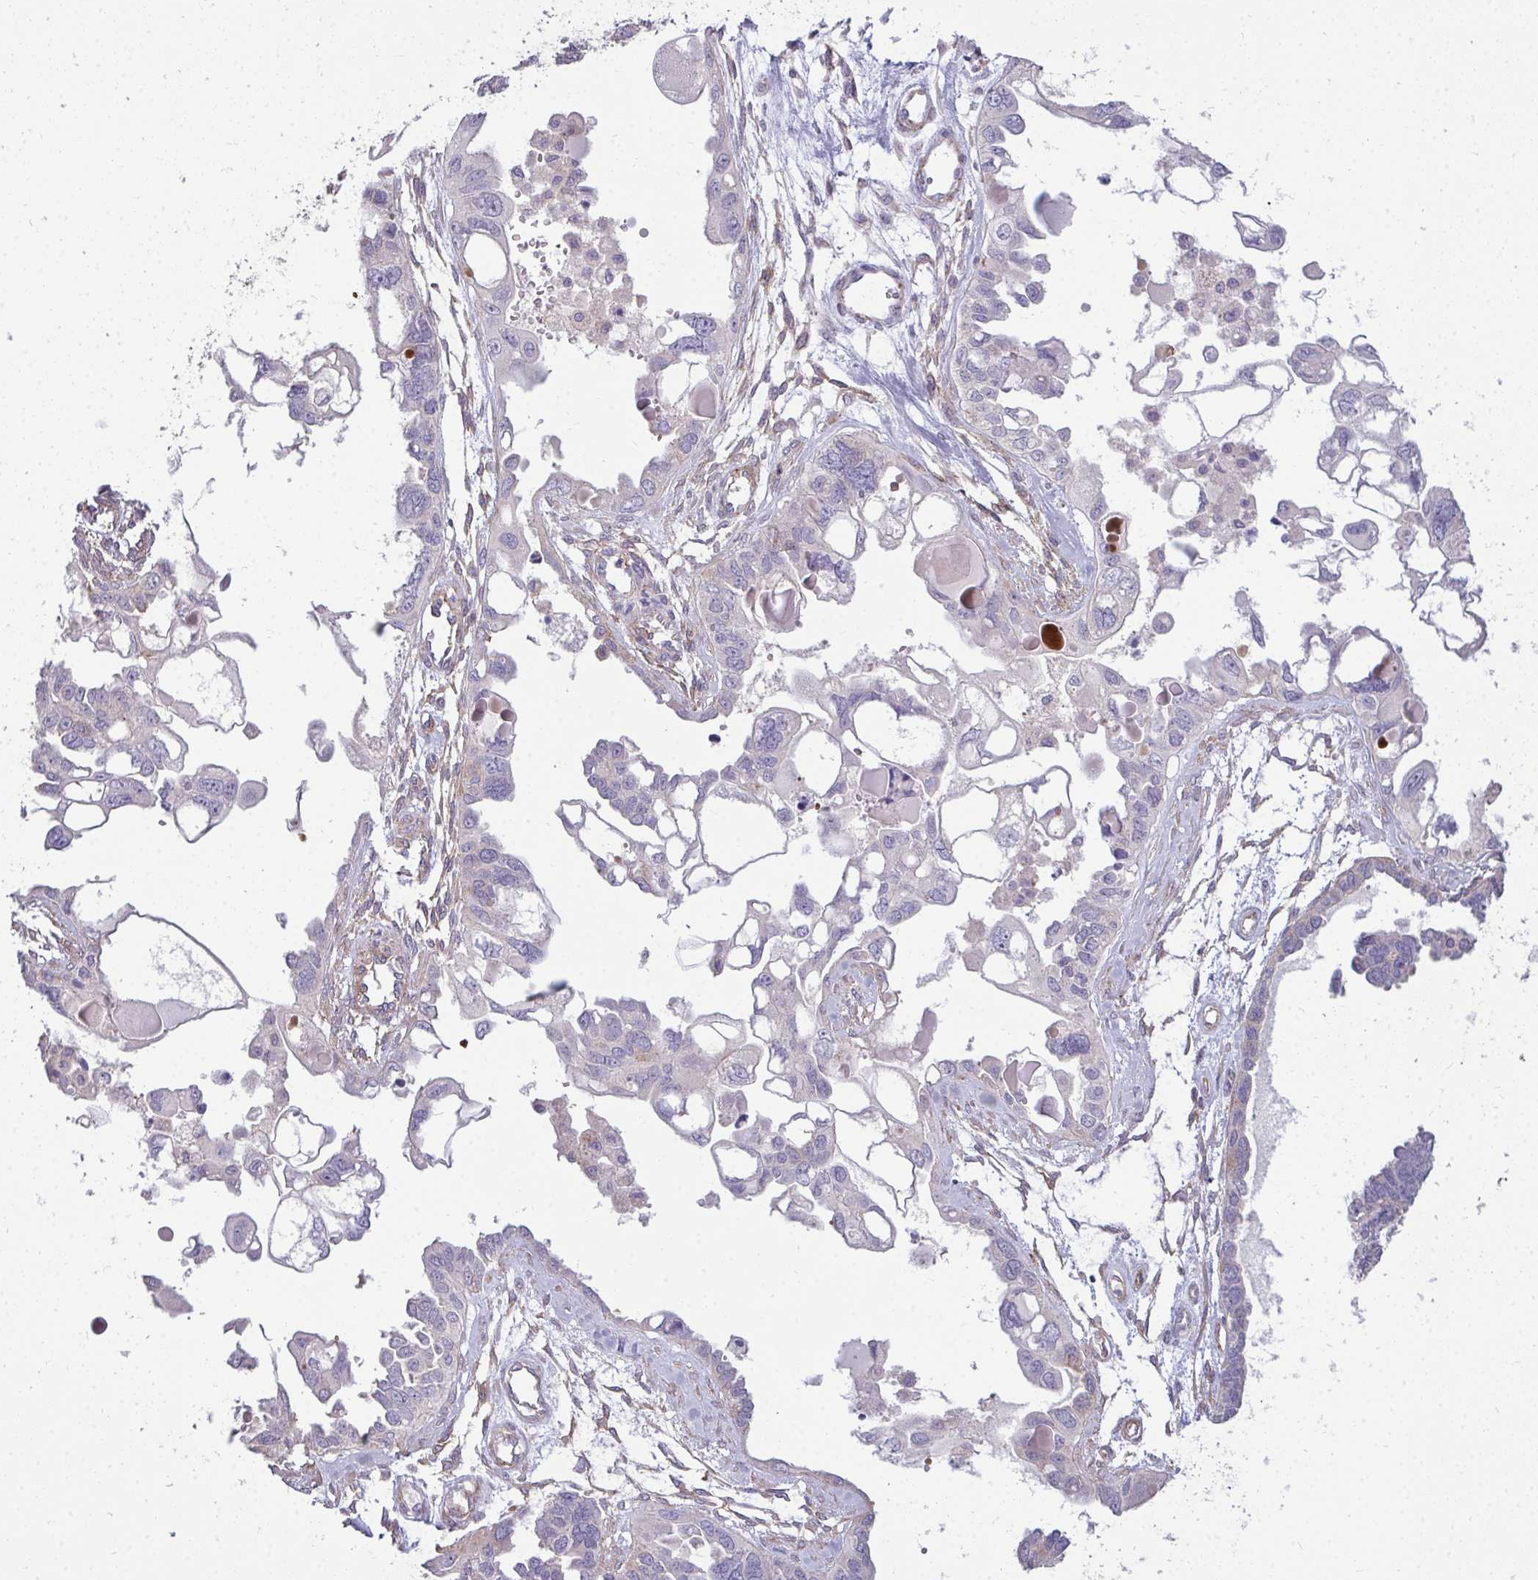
{"staining": {"intensity": "negative", "quantity": "none", "location": "none"}, "tissue": "ovarian cancer", "cell_type": "Tumor cells", "image_type": "cancer", "snomed": [{"axis": "morphology", "description": "Cystadenocarcinoma, serous, NOS"}, {"axis": "topography", "description": "Ovary"}], "caption": "DAB (3,3'-diaminobenzidine) immunohistochemical staining of human ovarian cancer reveals no significant staining in tumor cells.", "gene": "SH2D1B", "patient": {"sex": "female", "age": 51}}